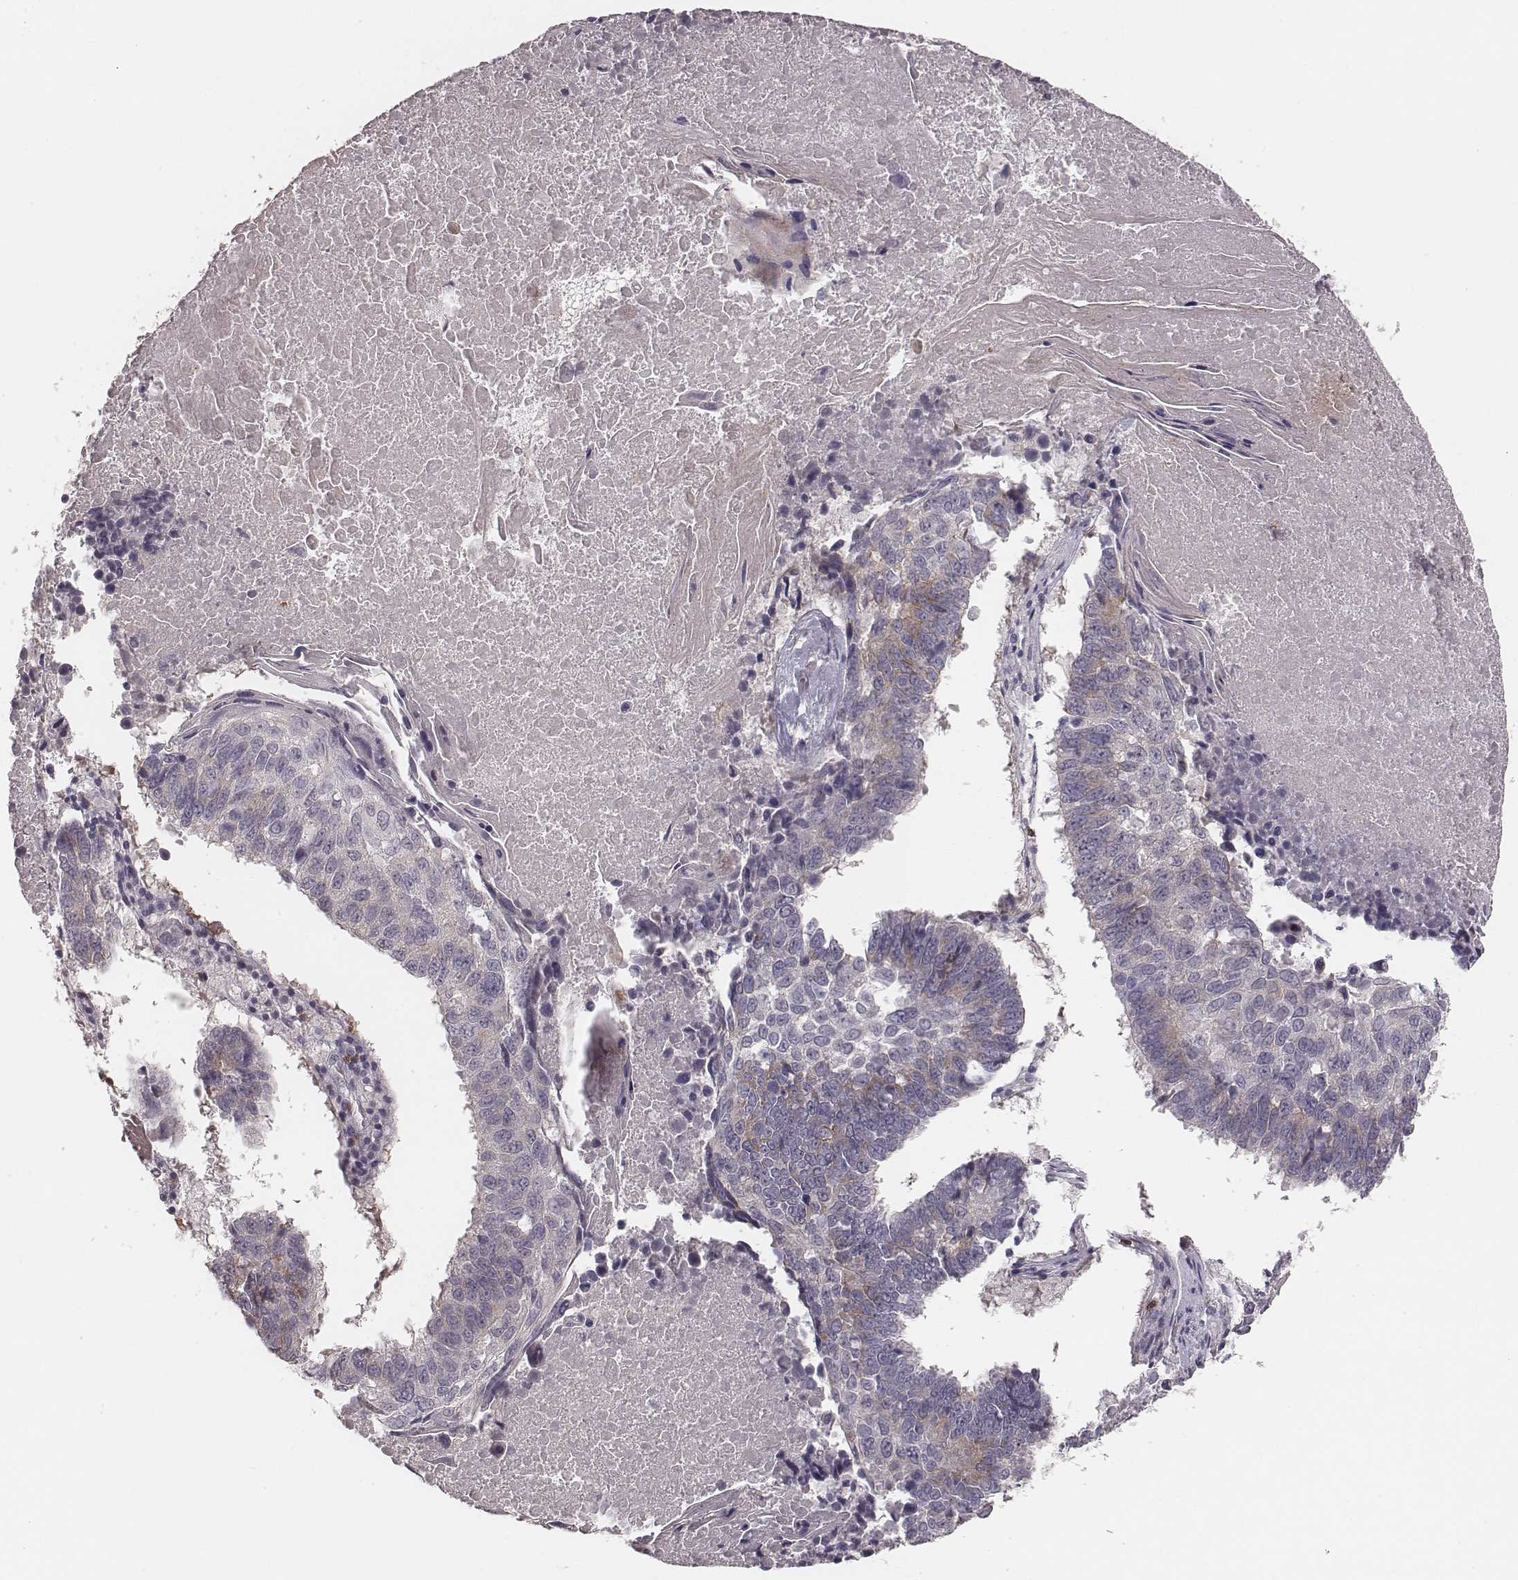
{"staining": {"intensity": "negative", "quantity": "none", "location": "none"}, "tissue": "lung cancer", "cell_type": "Tumor cells", "image_type": "cancer", "snomed": [{"axis": "morphology", "description": "Squamous cell carcinoma, NOS"}, {"axis": "topography", "description": "Lung"}], "caption": "An image of lung squamous cell carcinoma stained for a protein reveals no brown staining in tumor cells. Brightfield microscopy of IHC stained with DAB (brown) and hematoxylin (blue), captured at high magnification.", "gene": "CD8A", "patient": {"sex": "male", "age": 73}}